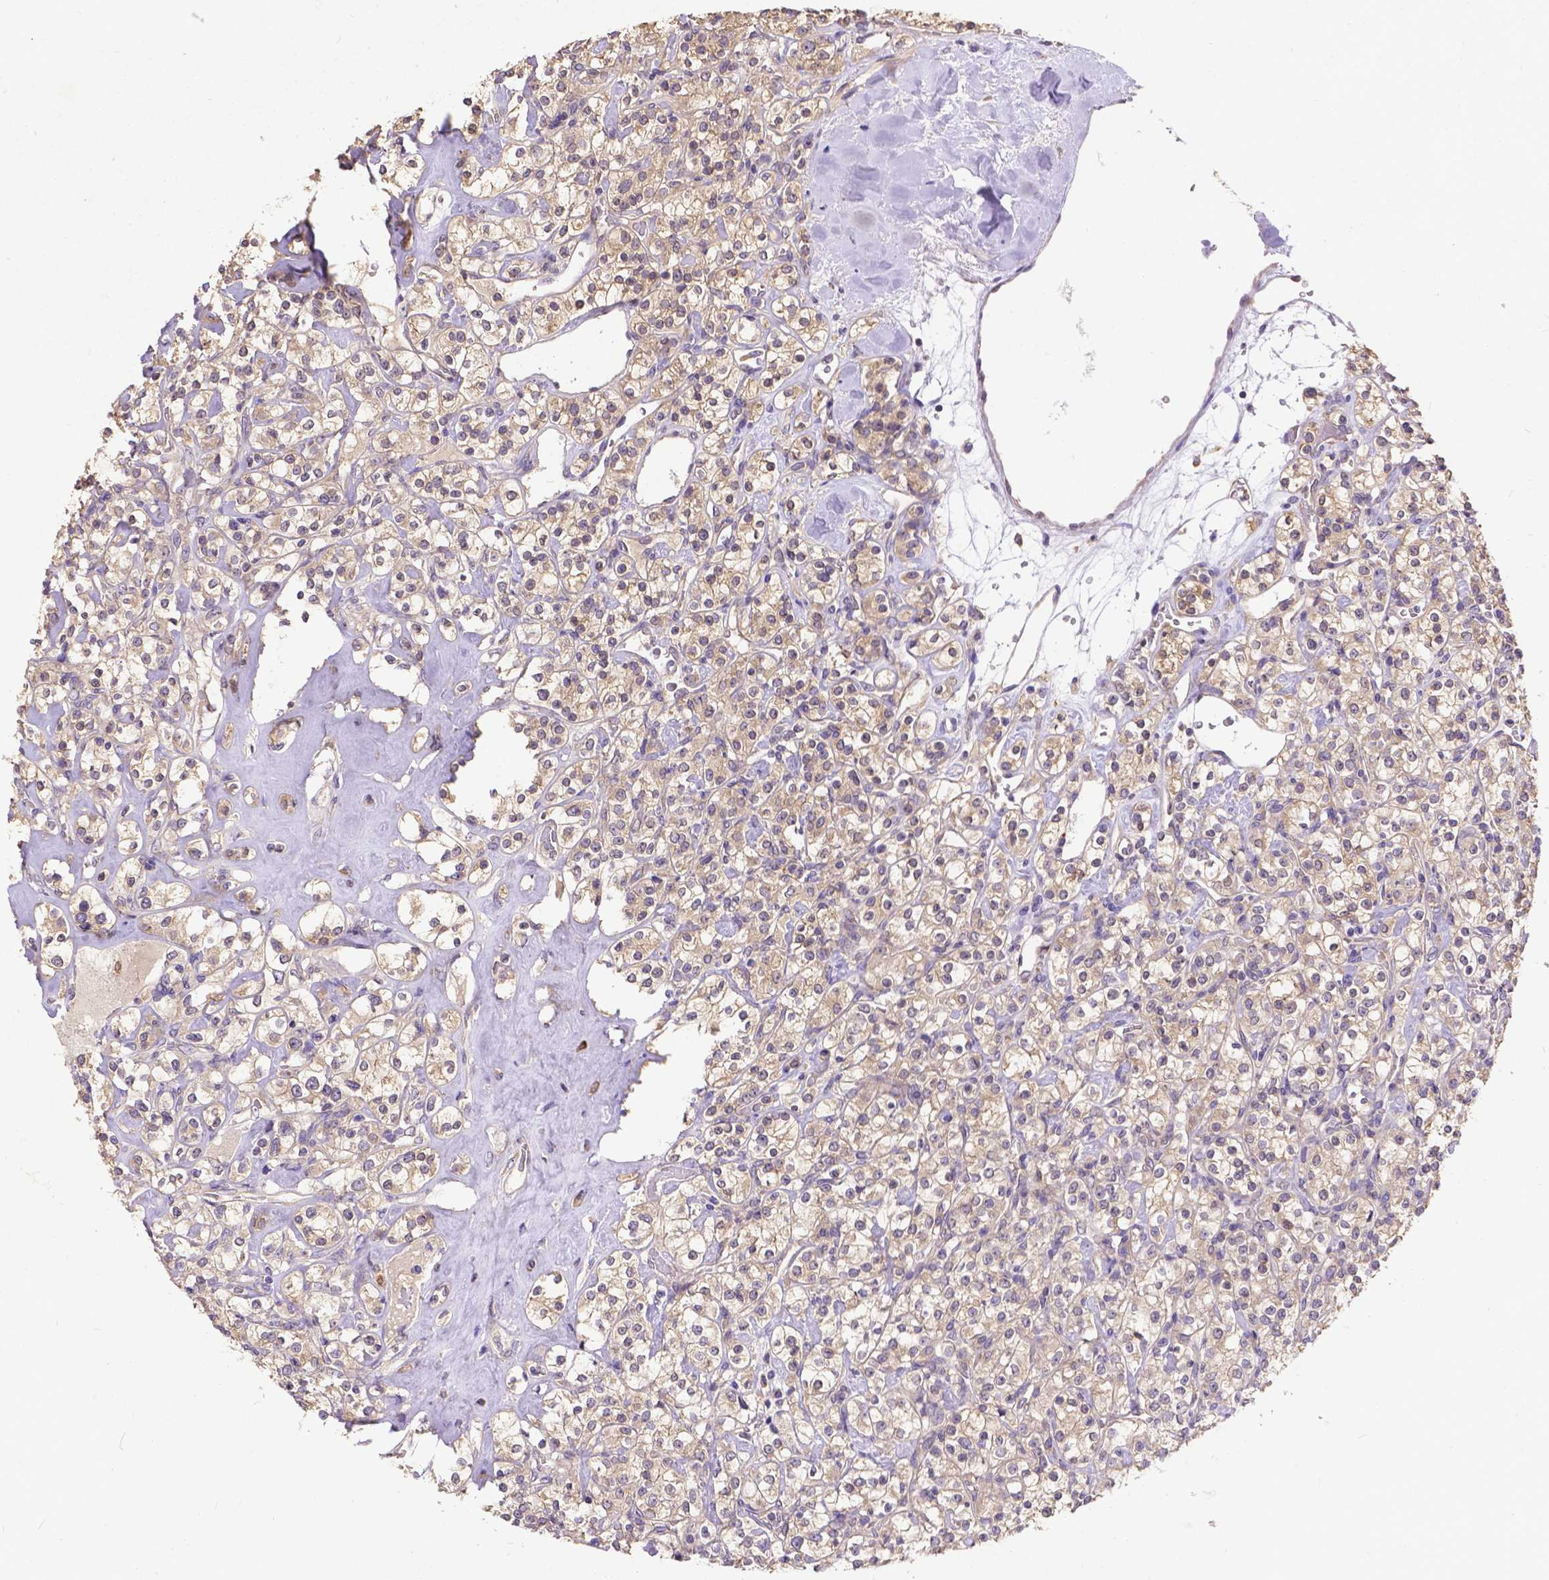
{"staining": {"intensity": "weak", "quantity": ">75%", "location": "cytoplasmic/membranous"}, "tissue": "renal cancer", "cell_type": "Tumor cells", "image_type": "cancer", "snomed": [{"axis": "morphology", "description": "Adenocarcinoma, NOS"}, {"axis": "topography", "description": "Kidney"}], "caption": "Approximately >75% of tumor cells in human renal cancer (adenocarcinoma) display weak cytoplasmic/membranous protein positivity as visualized by brown immunohistochemical staining.", "gene": "DENND6A", "patient": {"sex": "male", "age": 77}}